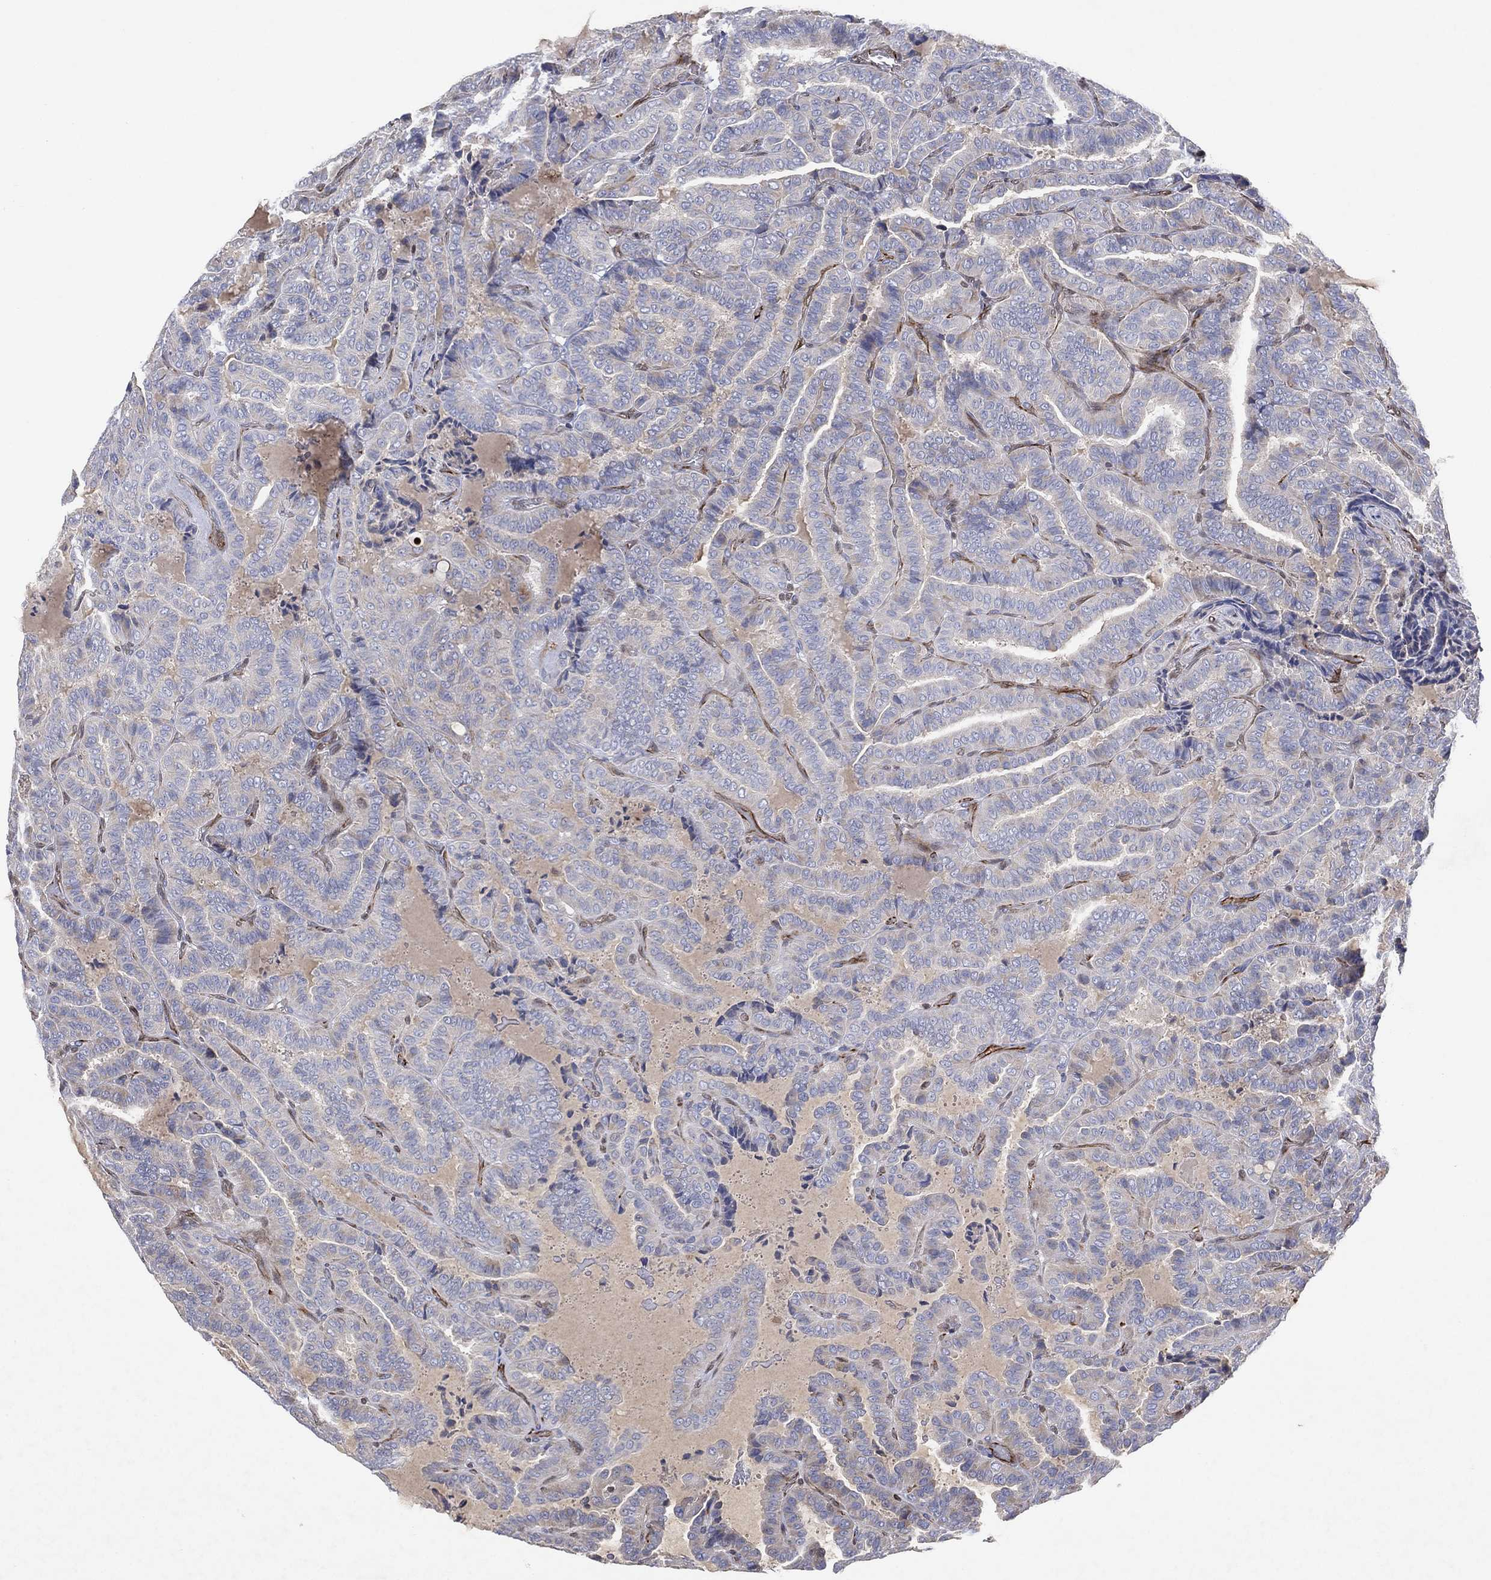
{"staining": {"intensity": "negative", "quantity": "none", "location": "none"}, "tissue": "thyroid cancer", "cell_type": "Tumor cells", "image_type": "cancer", "snomed": [{"axis": "morphology", "description": "Papillary adenocarcinoma, NOS"}, {"axis": "topography", "description": "Thyroid gland"}], "caption": "Immunohistochemistry photomicrograph of neoplastic tissue: thyroid cancer stained with DAB shows no significant protein positivity in tumor cells.", "gene": "FLI1", "patient": {"sex": "female", "age": 39}}